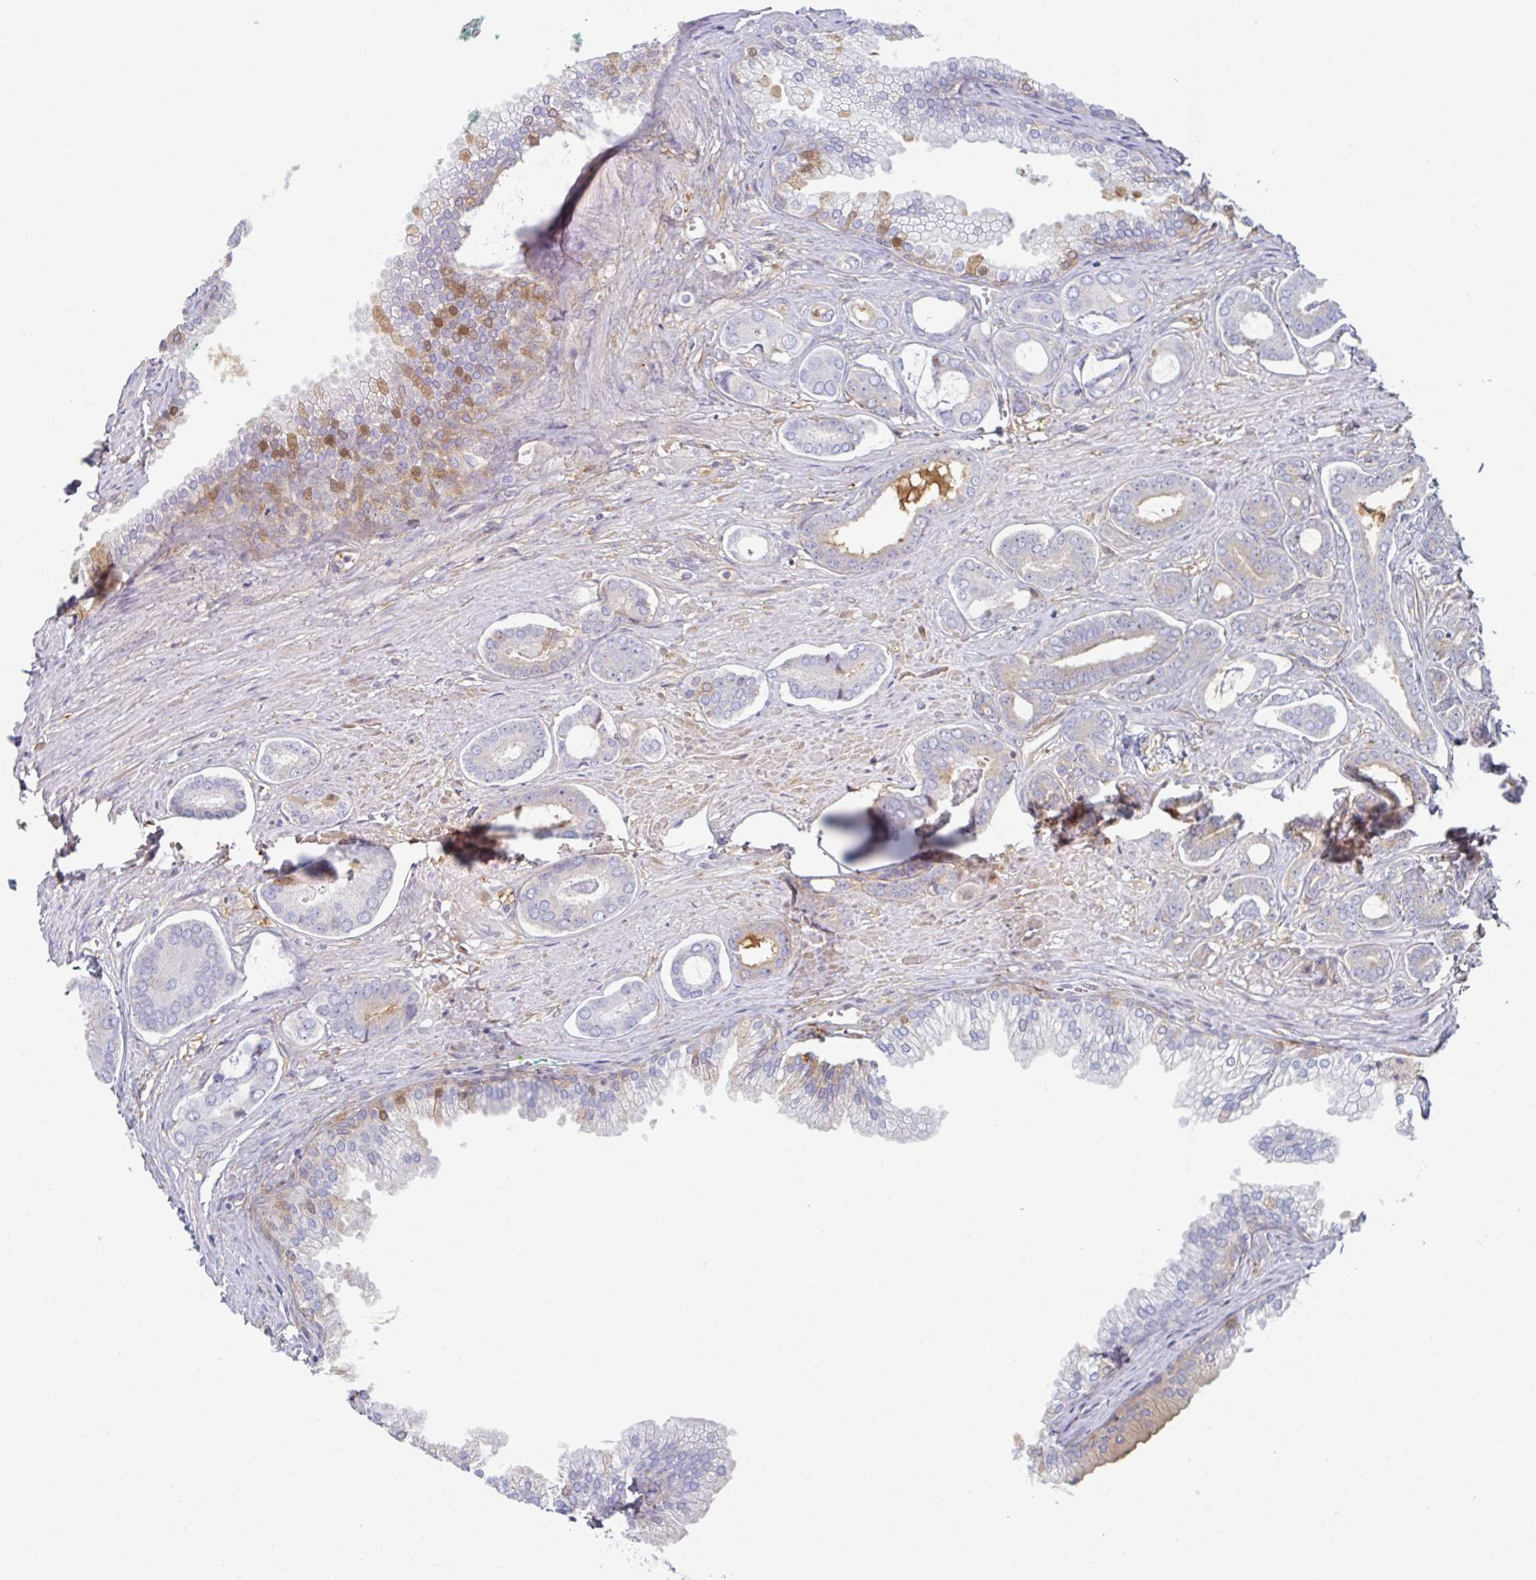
{"staining": {"intensity": "negative", "quantity": "none", "location": "none"}, "tissue": "prostate cancer", "cell_type": "Tumor cells", "image_type": "cancer", "snomed": [{"axis": "morphology", "description": "Adenocarcinoma, NOS"}, {"axis": "topography", "description": "Prostate and seminal vesicle, NOS"}], "caption": "Protein analysis of prostate adenocarcinoma reveals no significant staining in tumor cells.", "gene": "AMPD2", "patient": {"sex": "male", "age": 76}}